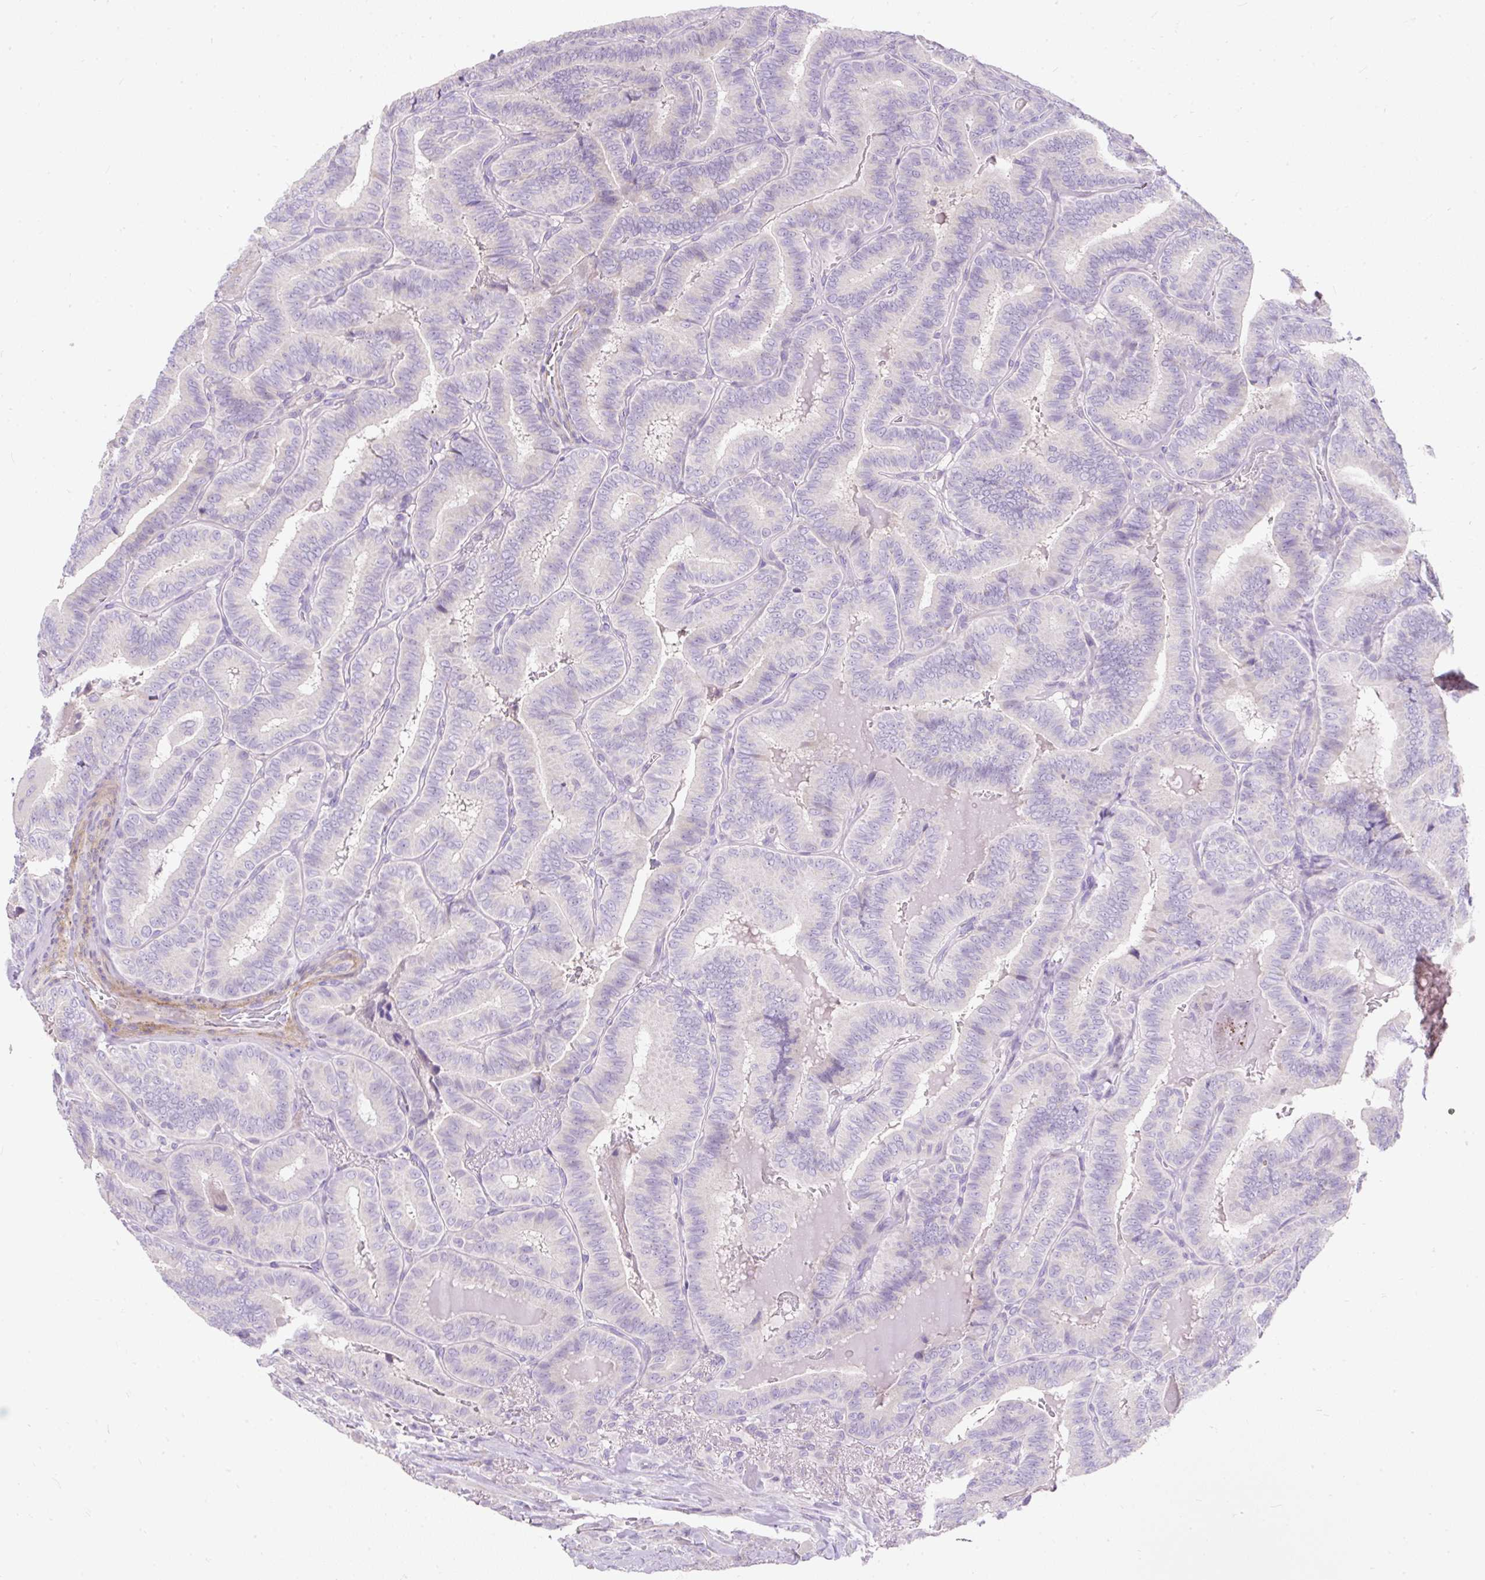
{"staining": {"intensity": "negative", "quantity": "none", "location": "none"}, "tissue": "thyroid cancer", "cell_type": "Tumor cells", "image_type": "cancer", "snomed": [{"axis": "morphology", "description": "Papillary adenocarcinoma, NOS"}, {"axis": "topography", "description": "Thyroid gland"}], "caption": "Thyroid papillary adenocarcinoma stained for a protein using immunohistochemistry (IHC) shows no positivity tumor cells.", "gene": "SUSD5", "patient": {"sex": "male", "age": 61}}